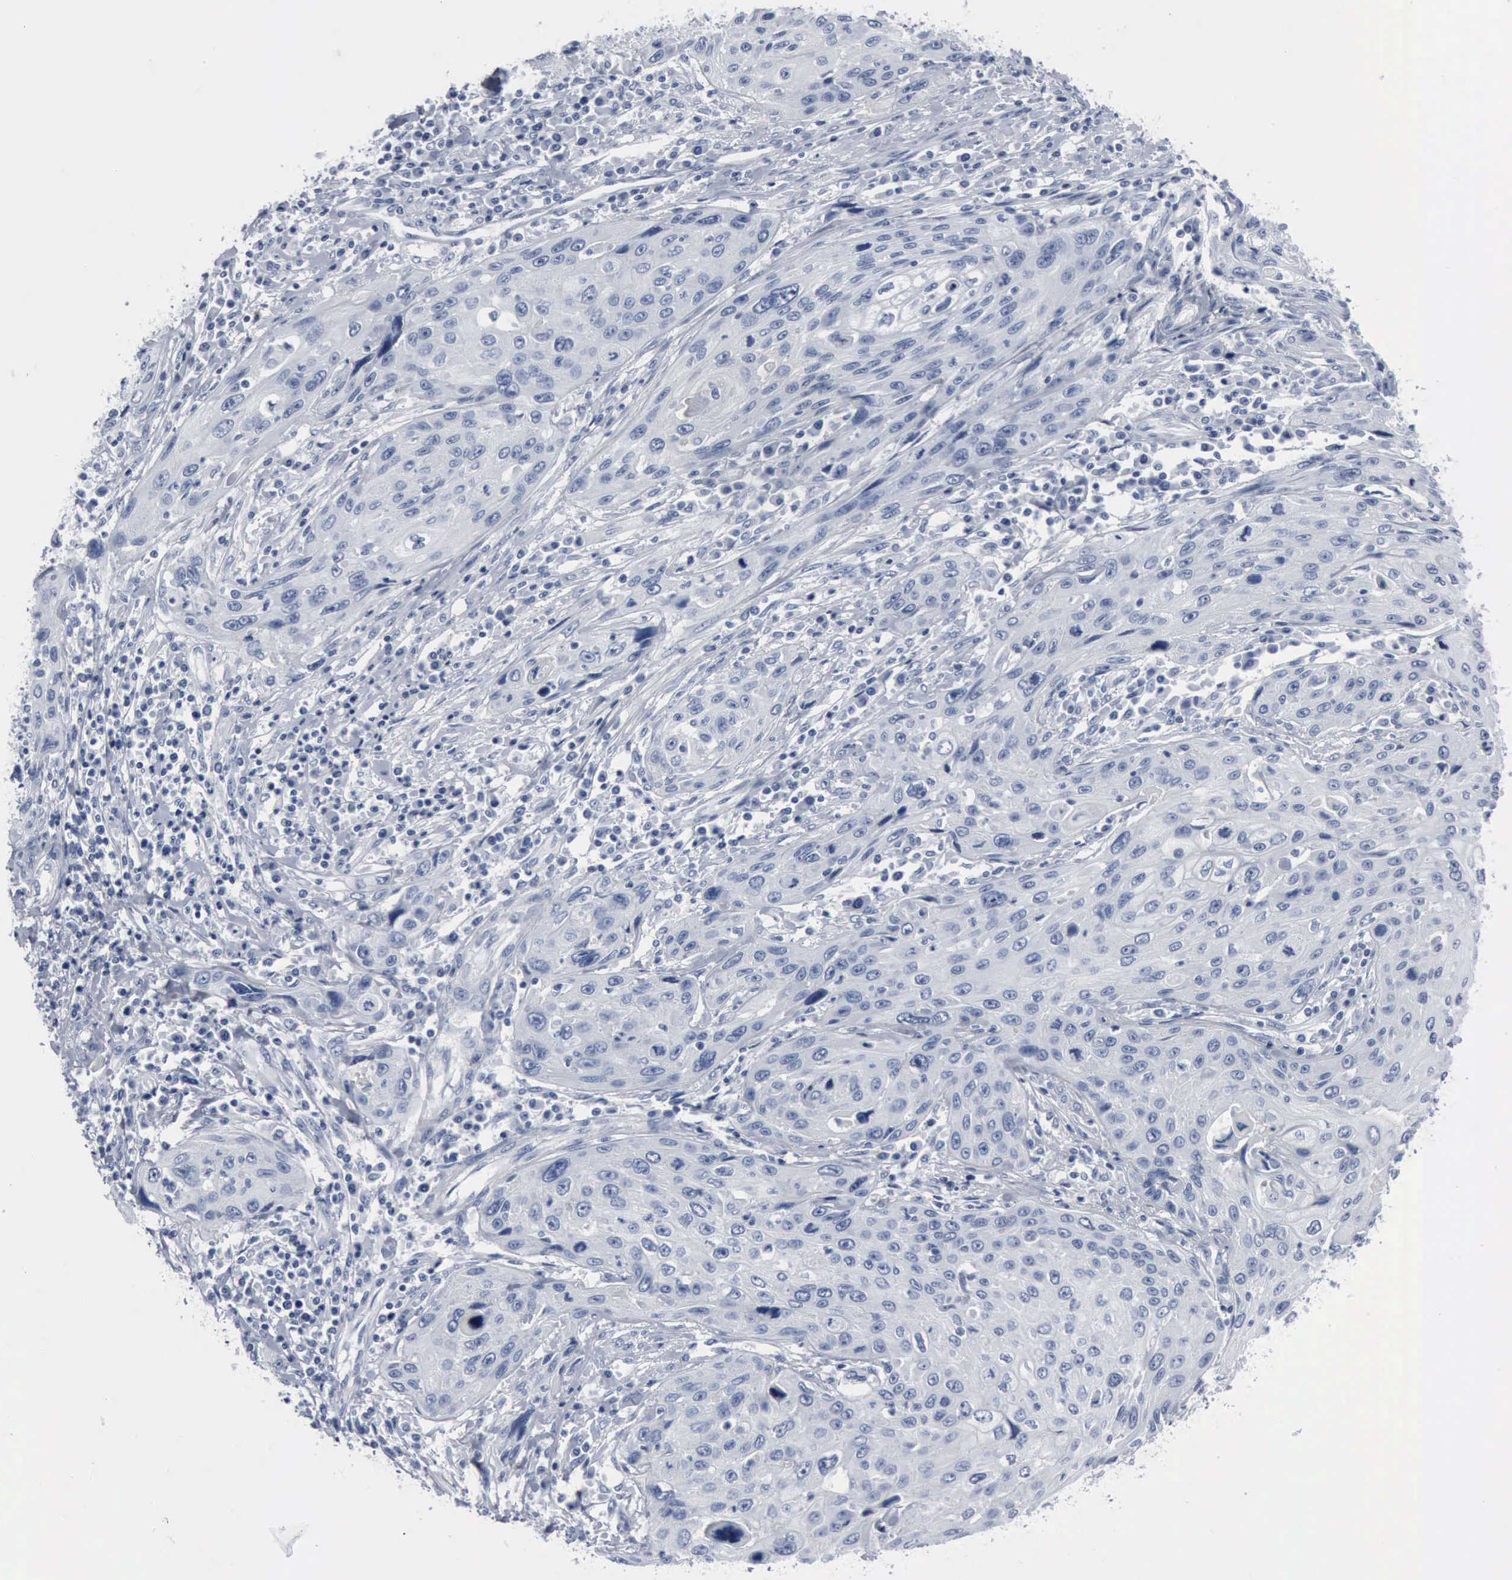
{"staining": {"intensity": "negative", "quantity": "none", "location": "none"}, "tissue": "cervical cancer", "cell_type": "Tumor cells", "image_type": "cancer", "snomed": [{"axis": "morphology", "description": "Squamous cell carcinoma, NOS"}, {"axis": "topography", "description": "Cervix"}], "caption": "High magnification brightfield microscopy of cervical cancer stained with DAB (brown) and counterstained with hematoxylin (blue): tumor cells show no significant staining.", "gene": "DMD", "patient": {"sex": "female", "age": 32}}